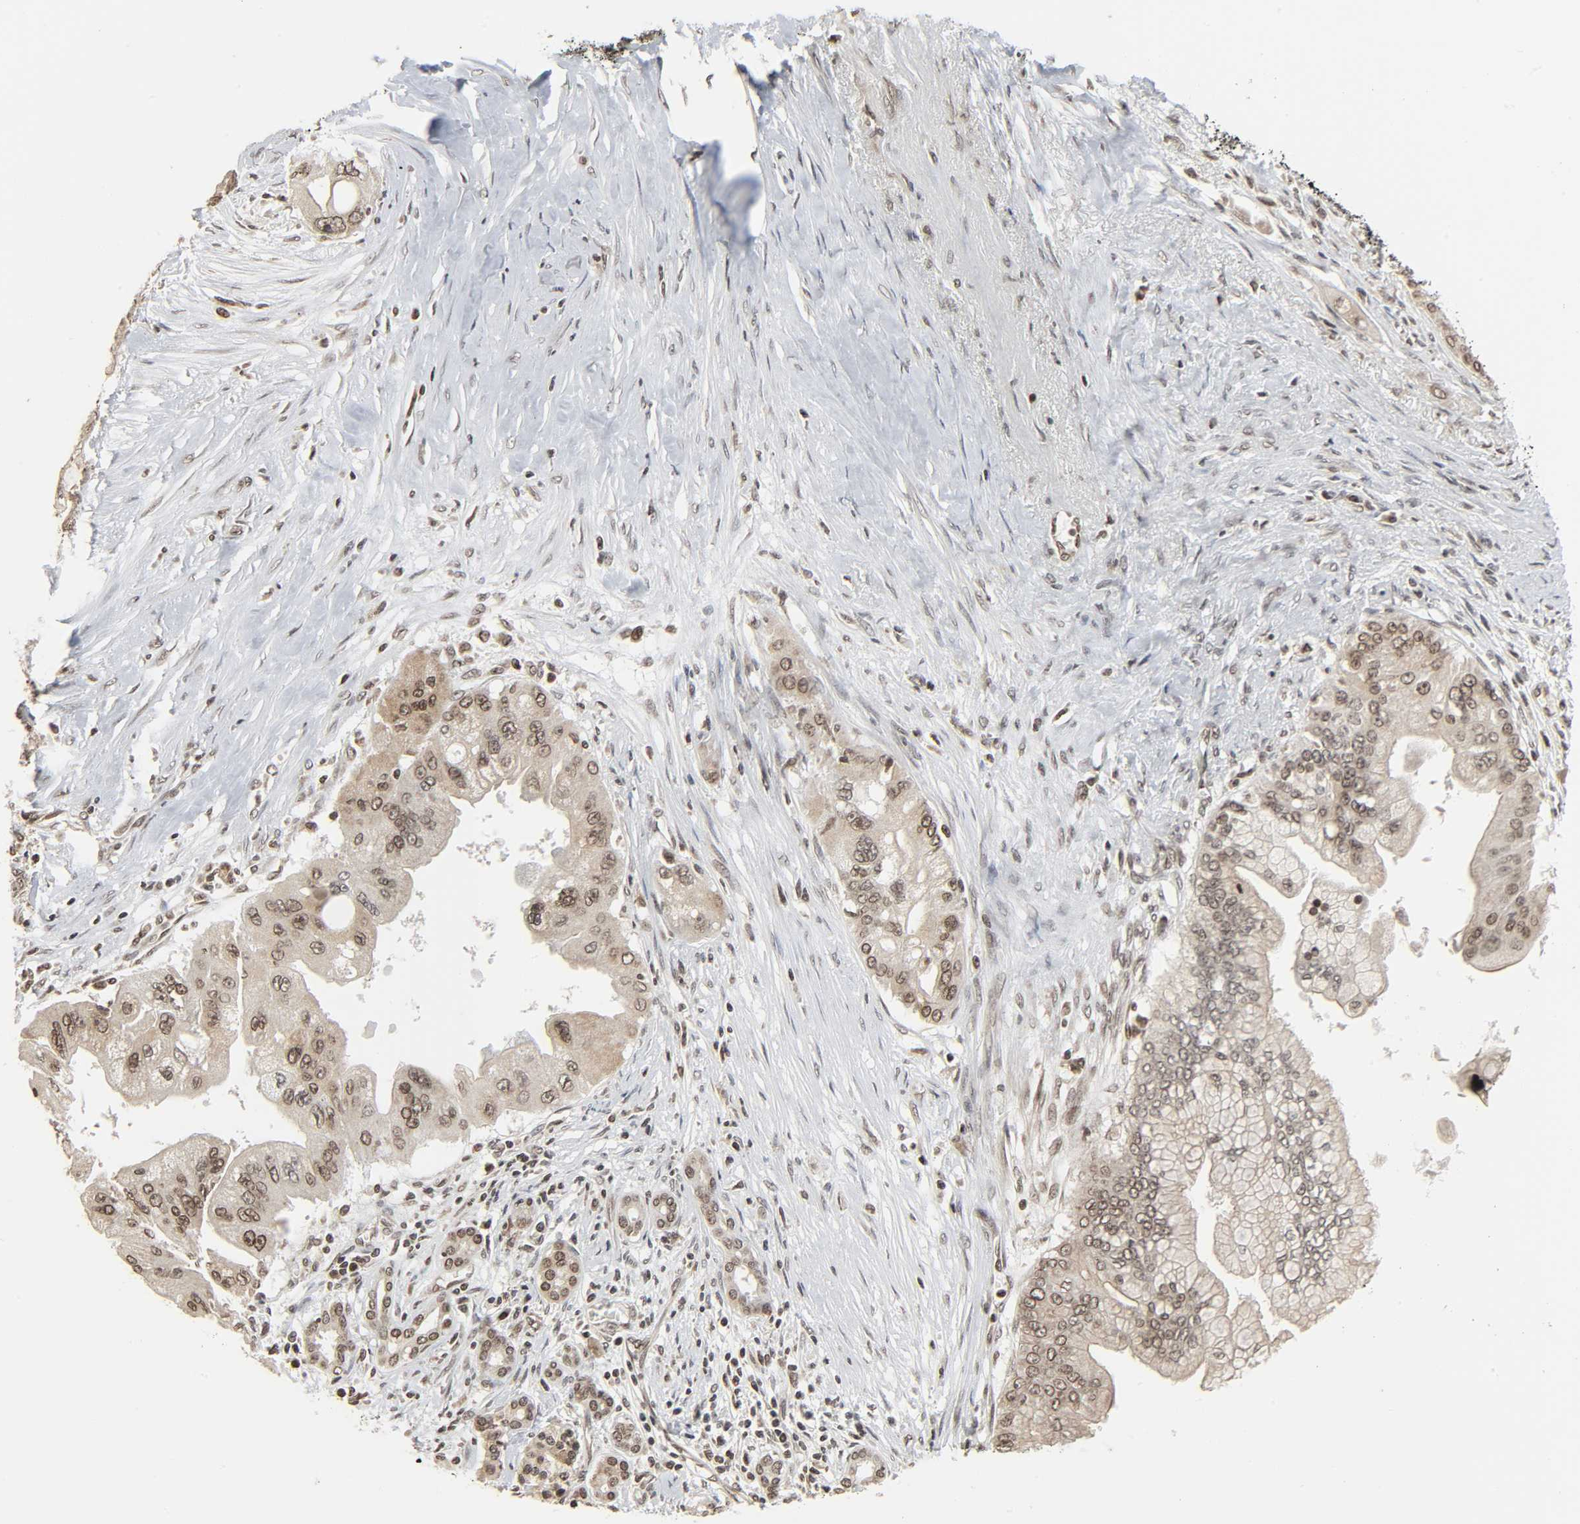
{"staining": {"intensity": "weak", "quantity": "25%-75%", "location": "cytoplasmic/membranous,nuclear"}, "tissue": "pancreatic cancer", "cell_type": "Tumor cells", "image_type": "cancer", "snomed": [{"axis": "morphology", "description": "Adenocarcinoma, NOS"}, {"axis": "topography", "description": "Pancreas"}], "caption": "DAB (3,3'-diaminobenzidine) immunohistochemical staining of adenocarcinoma (pancreatic) reveals weak cytoplasmic/membranous and nuclear protein staining in approximately 25%-75% of tumor cells. The staining was performed using DAB, with brown indicating positive protein expression. Nuclei are stained blue with hematoxylin.", "gene": "XRCC1", "patient": {"sex": "male", "age": 59}}